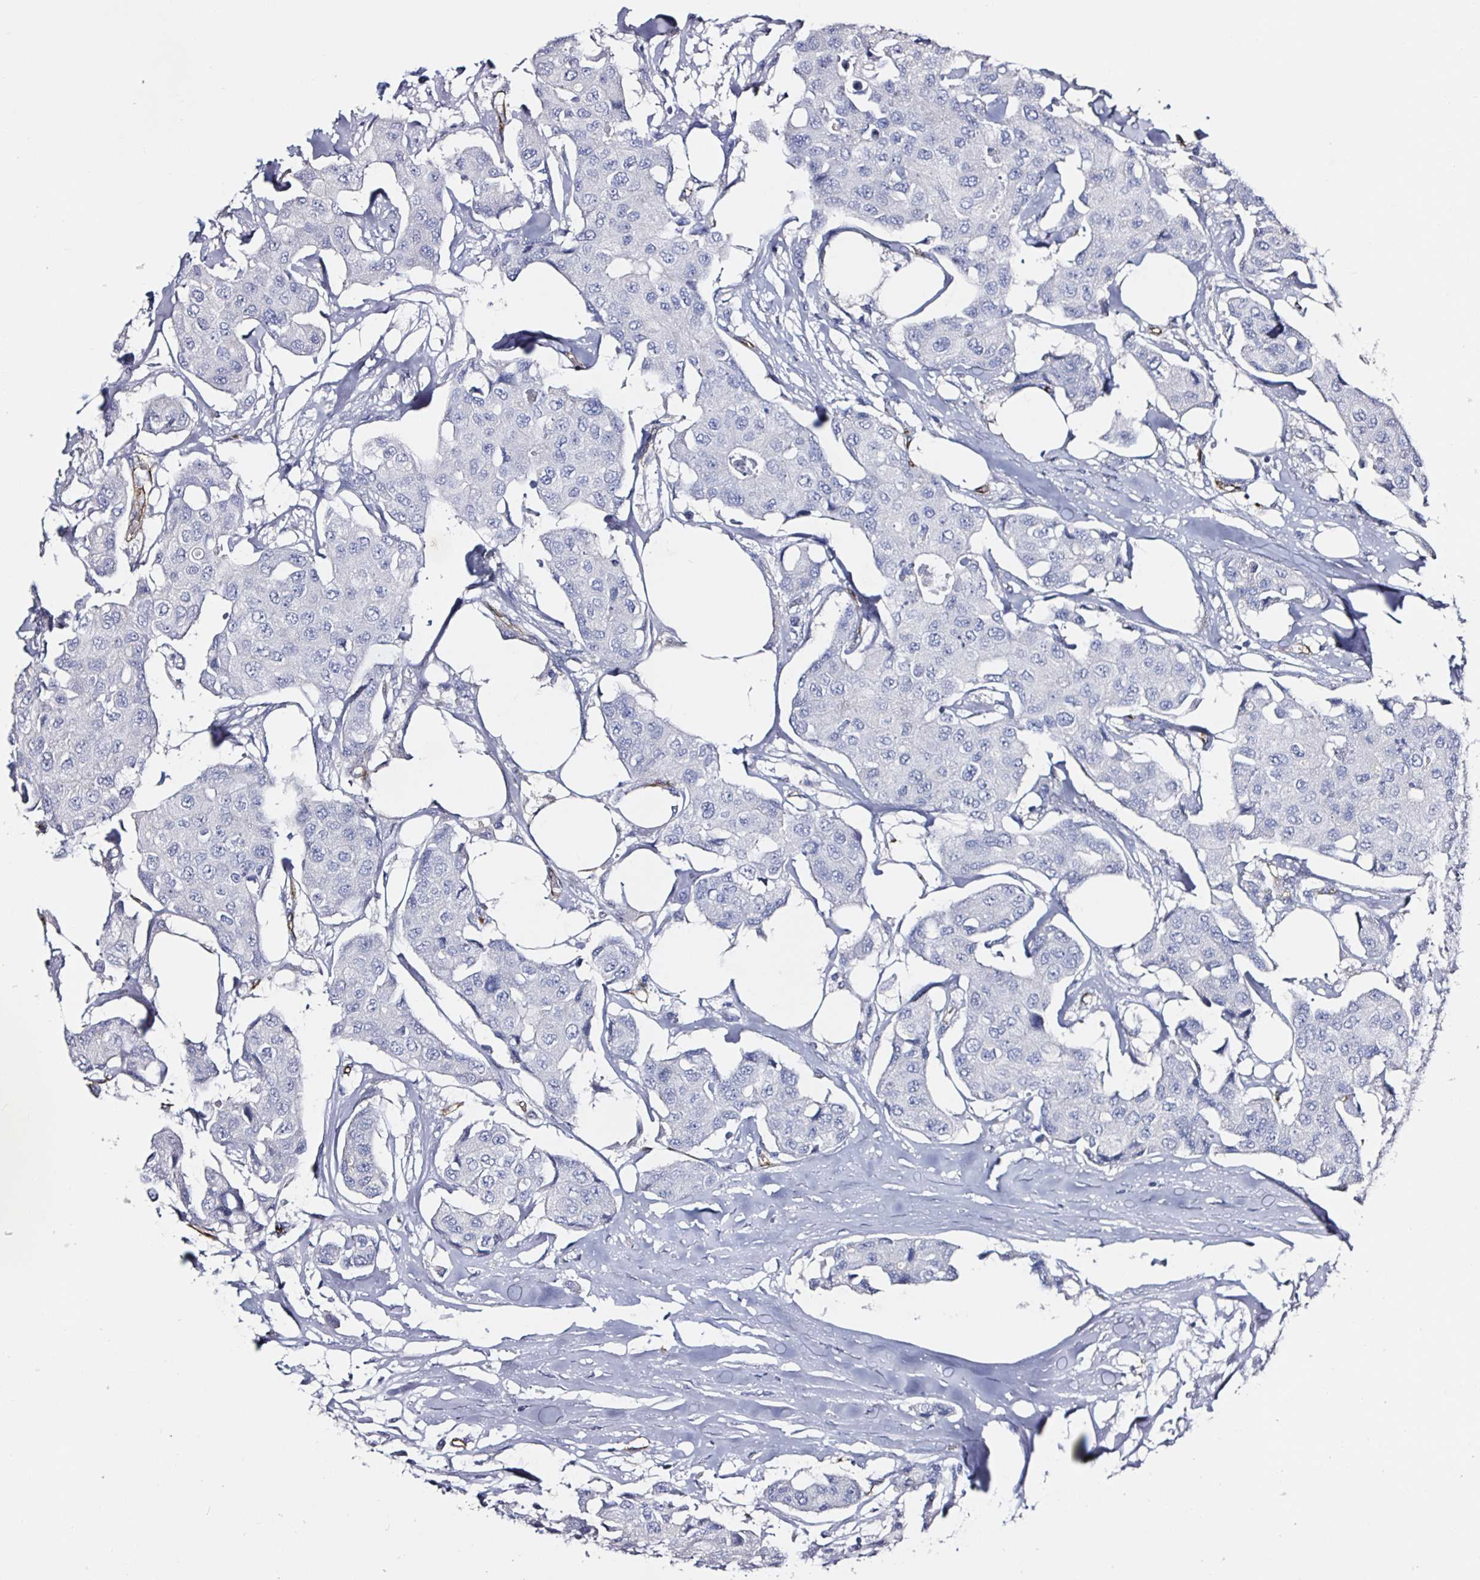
{"staining": {"intensity": "negative", "quantity": "none", "location": "none"}, "tissue": "breast cancer", "cell_type": "Tumor cells", "image_type": "cancer", "snomed": [{"axis": "morphology", "description": "Duct carcinoma"}, {"axis": "topography", "description": "Breast"}, {"axis": "topography", "description": "Lymph node"}], "caption": "This is an immunohistochemistry (IHC) image of human invasive ductal carcinoma (breast). There is no expression in tumor cells.", "gene": "ACSBG2", "patient": {"sex": "female", "age": 80}}